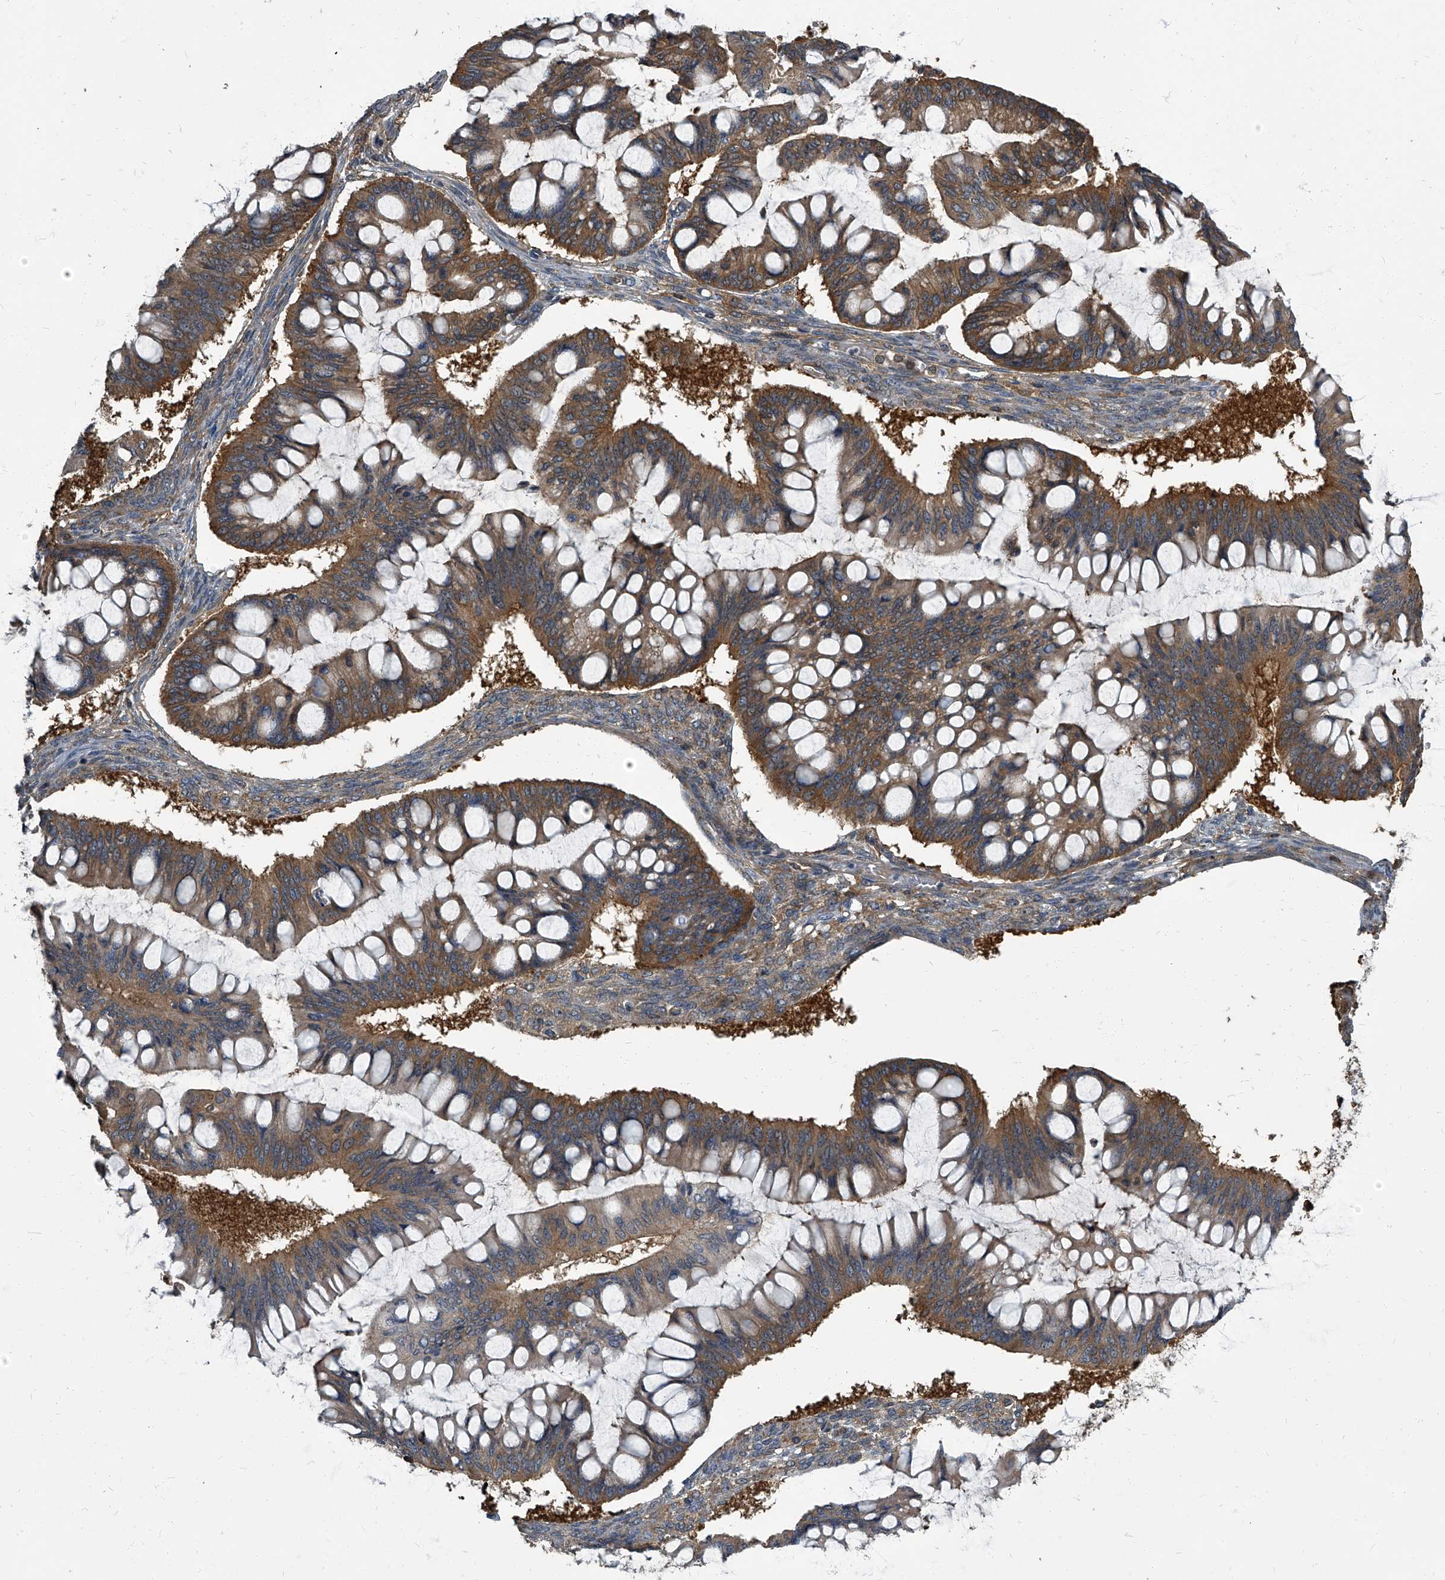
{"staining": {"intensity": "moderate", "quantity": ">75%", "location": "cytoplasmic/membranous"}, "tissue": "ovarian cancer", "cell_type": "Tumor cells", "image_type": "cancer", "snomed": [{"axis": "morphology", "description": "Cystadenocarcinoma, mucinous, NOS"}, {"axis": "topography", "description": "Ovary"}], "caption": "Ovarian cancer tissue reveals moderate cytoplasmic/membranous expression in approximately >75% of tumor cells", "gene": "CDV3", "patient": {"sex": "female", "age": 73}}